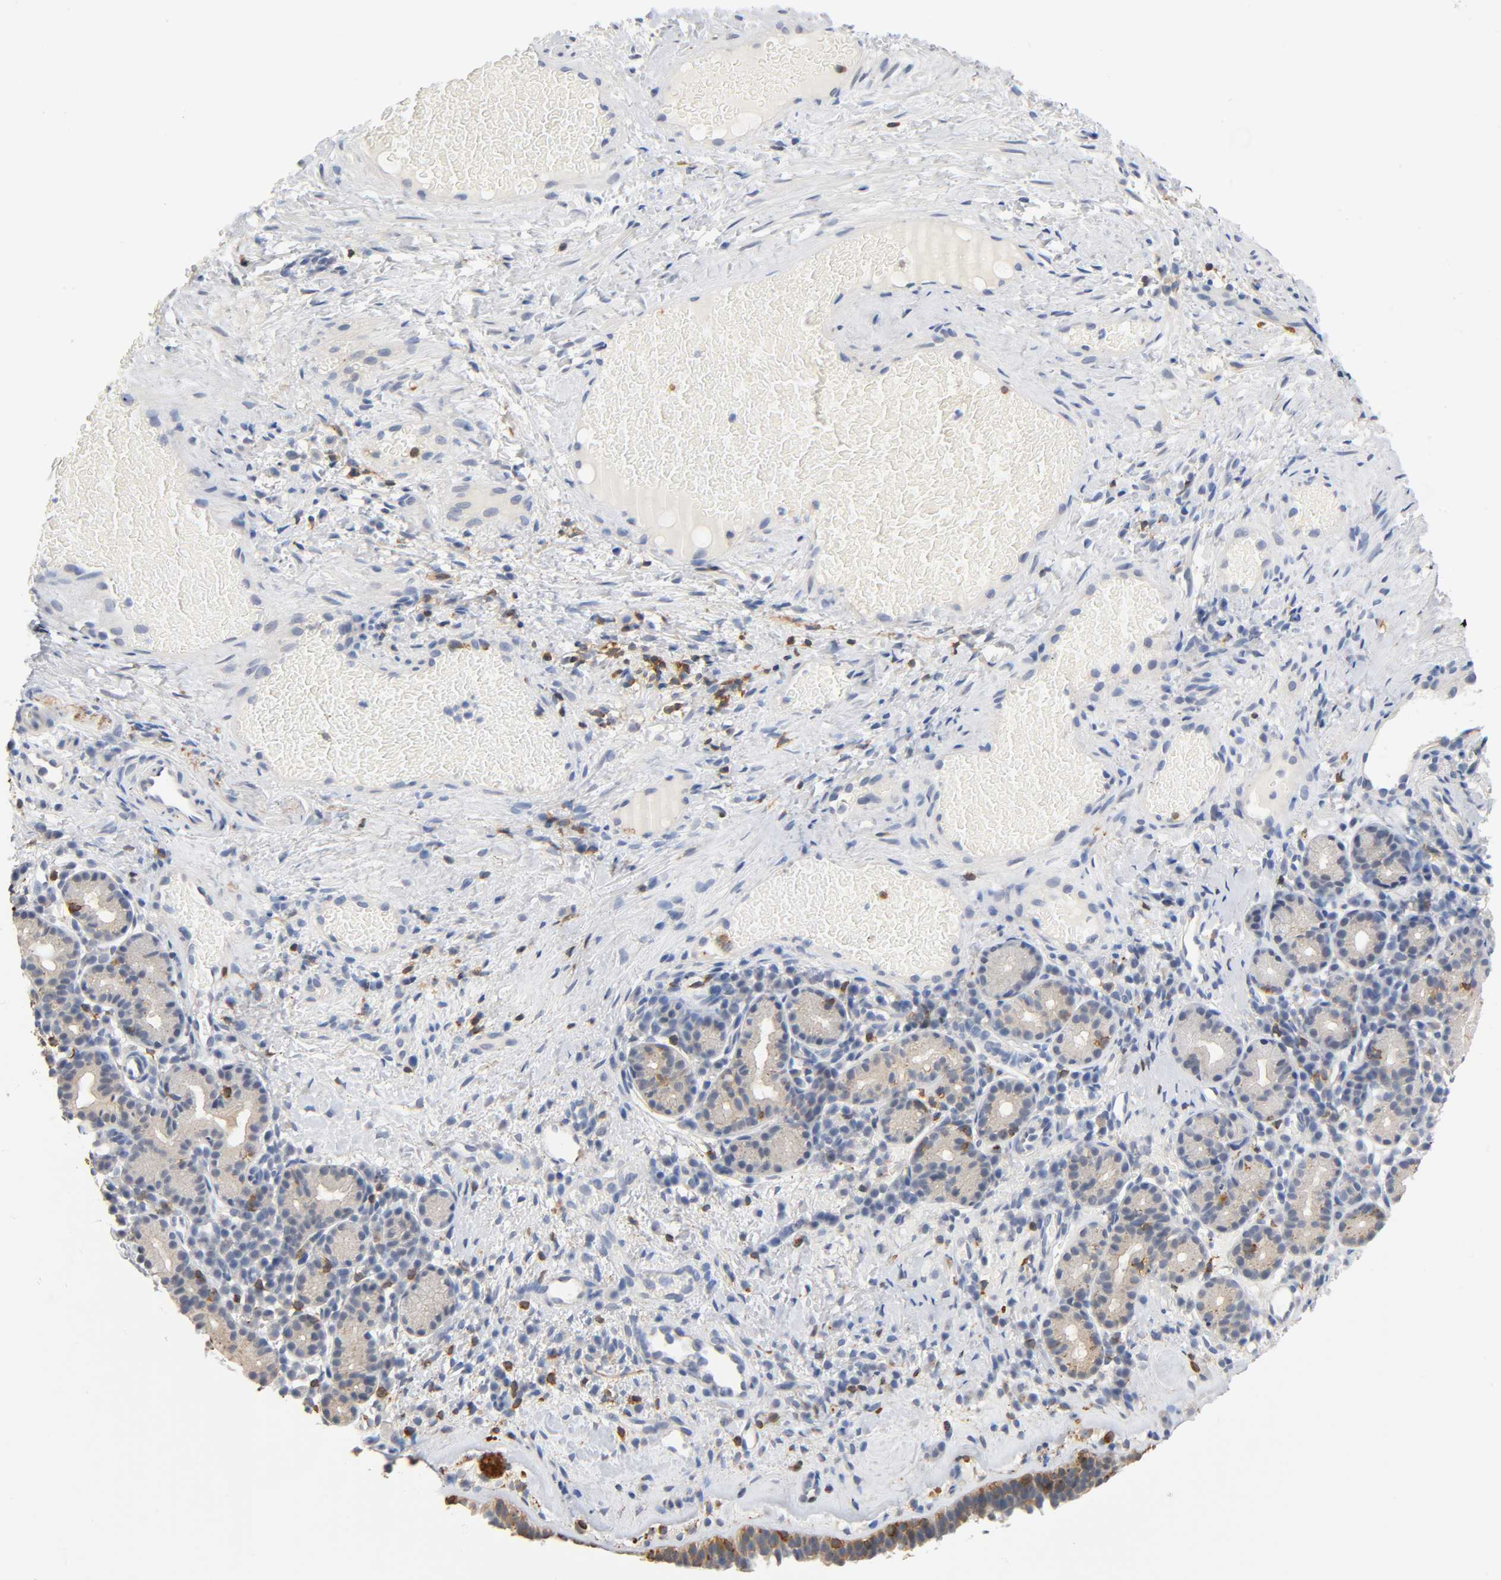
{"staining": {"intensity": "moderate", "quantity": ">75%", "location": "cytoplasmic/membranous"}, "tissue": "nasopharynx", "cell_type": "Respiratory epithelial cells", "image_type": "normal", "snomed": [{"axis": "morphology", "description": "Normal tissue, NOS"}, {"axis": "morphology", "description": "Inflammation, NOS"}, {"axis": "topography", "description": "Nasopharynx"}], "caption": "Brown immunohistochemical staining in normal nasopharynx reveals moderate cytoplasmic/membranous positivity in approximately >75% of respiratory epithelial cells. Using DAB (3,3'-diaminobenzidine) (brown) and hematoxylin (blue) stains, captured at high magnification using brightfield microscopy.", "gene": "UCKL1", "patient": {"sex": "female", "age": 55}}